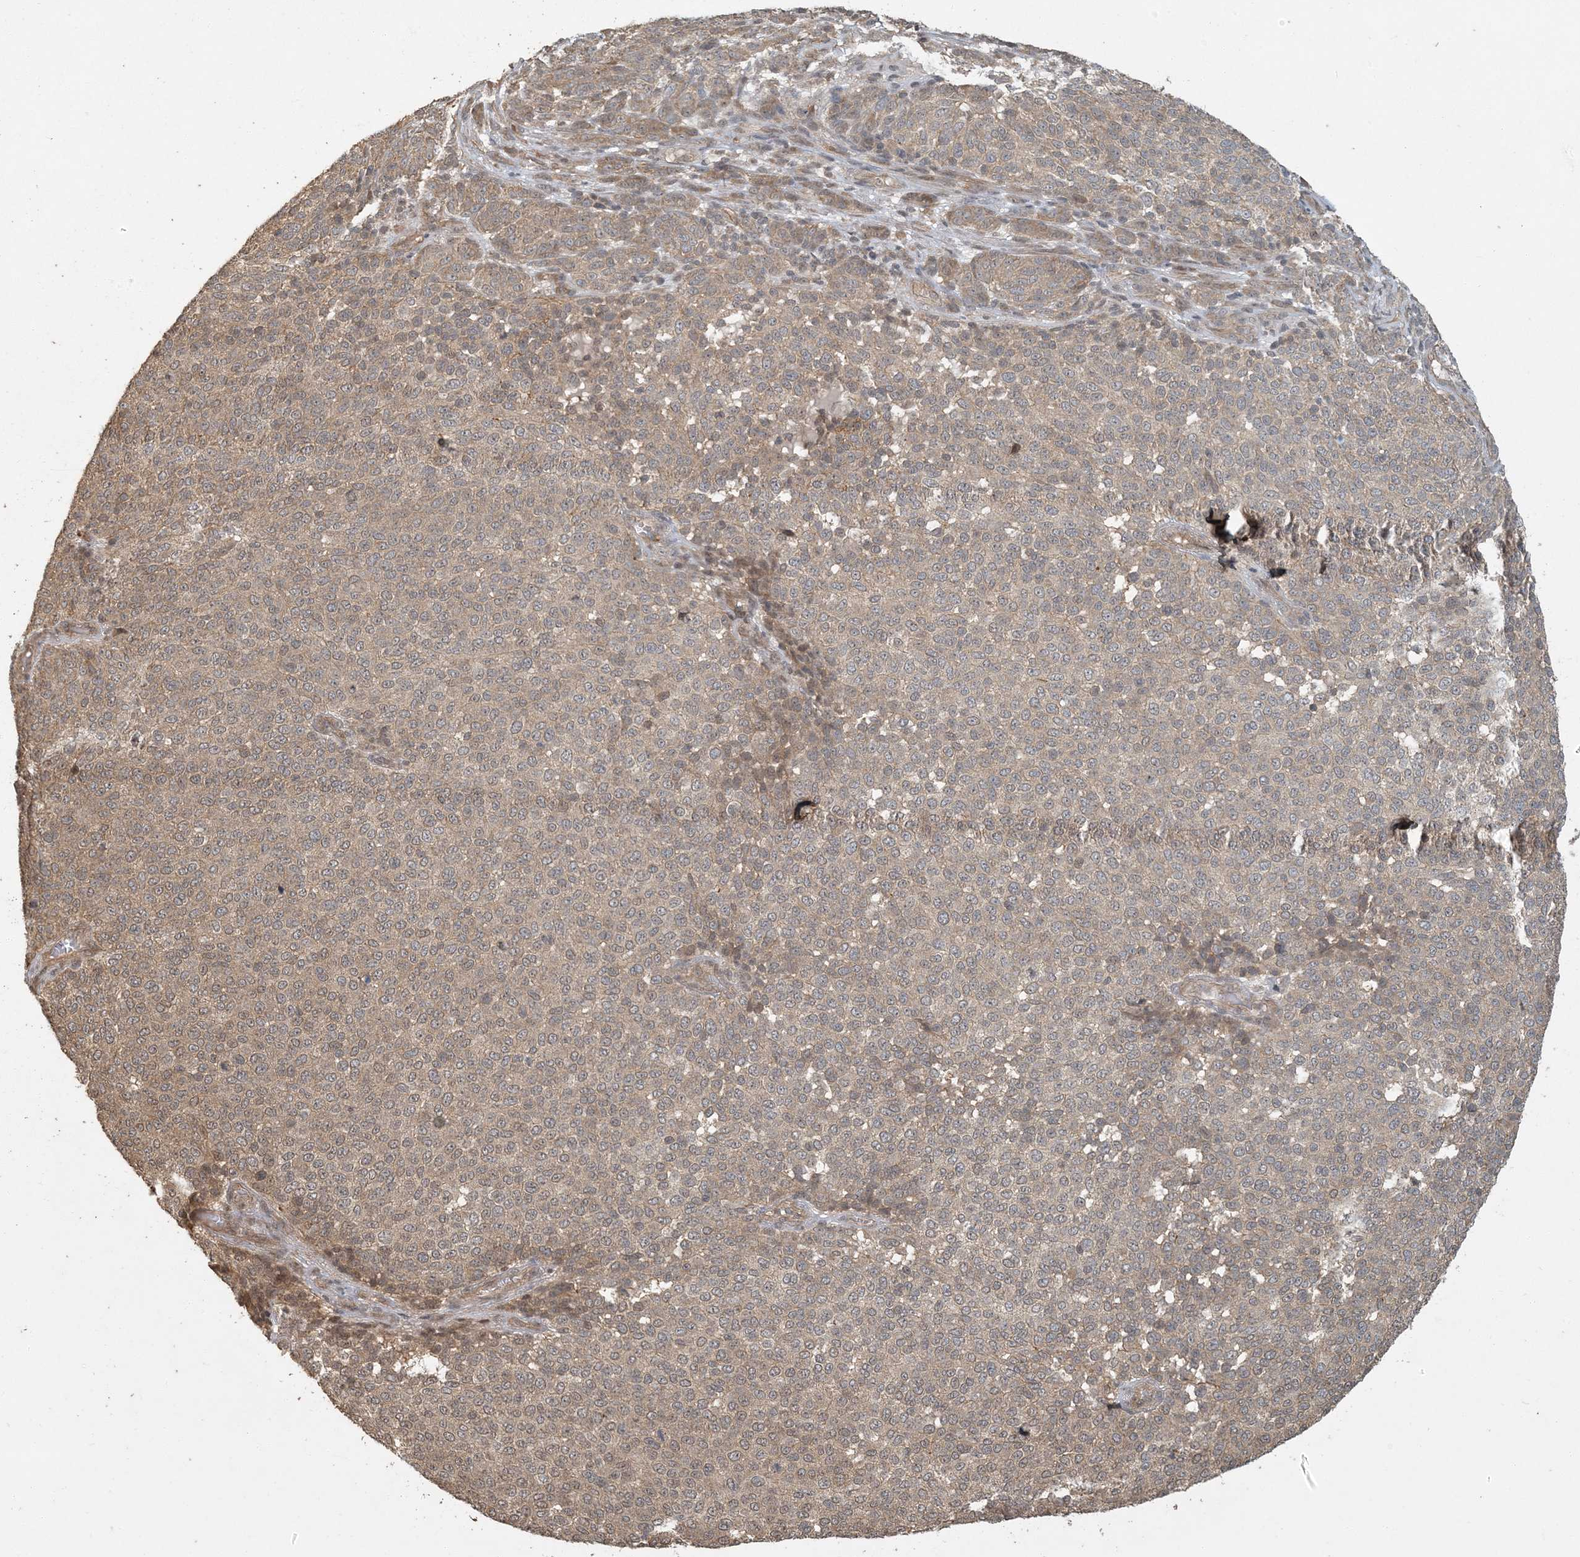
{"staining": {"intensity": "weak", "quantity": "25%-75%", "location": "cytoplasmic/membranous"}, "tissue": "melanoma", "cell_type": "Tumor cells", "image_type": "cancer", "snomed": [{"axis": "morphology", "description": "Malignant melanoma, NOS"}, {"axis": "topography", "description": "Skin"}], "caption": "Immunohistochemical staining of malignant melanoma shows weak cytoplasmic/membranous protein positivity in about 25%-75% of tumor cells.", "gene": "AK9", "patient": {"sex": "male", "age": 49}}